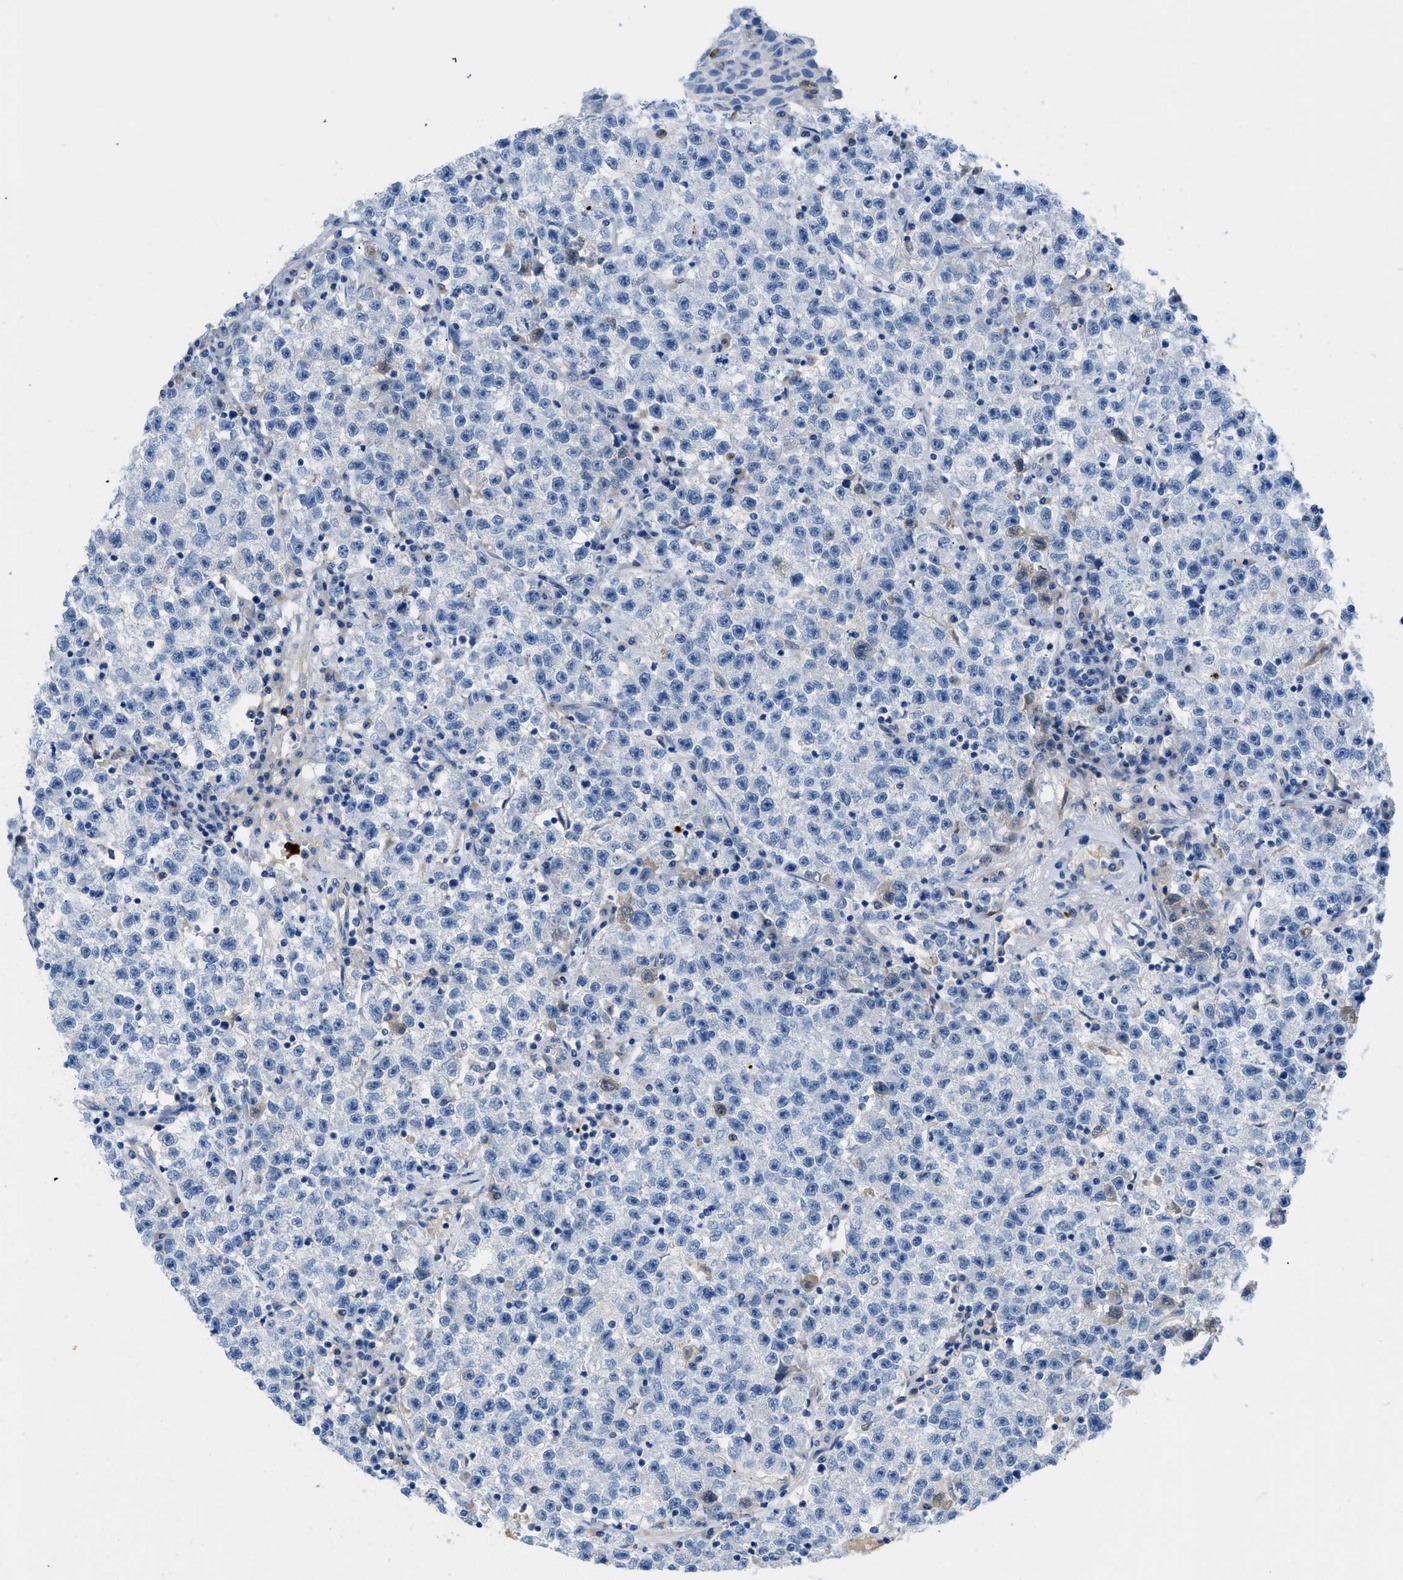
{"staining": {"intensity": "negative", "quantity": "none", "location": "none"}, "tissue": "testis cancer", "cell_type": "Tumor cells", "image_type": "cancer", "snomed": [{"axis": "morphology", "description": "Seminoma, NOS"}, {"axis": "topography", "description": "Testis"}], "caption": "Protein analysis of testis cancer (seminoma) reveals no significant positivity in tumor cells.", "gene": "XCR1", "patient": {"sex": "male", "age": 22}}